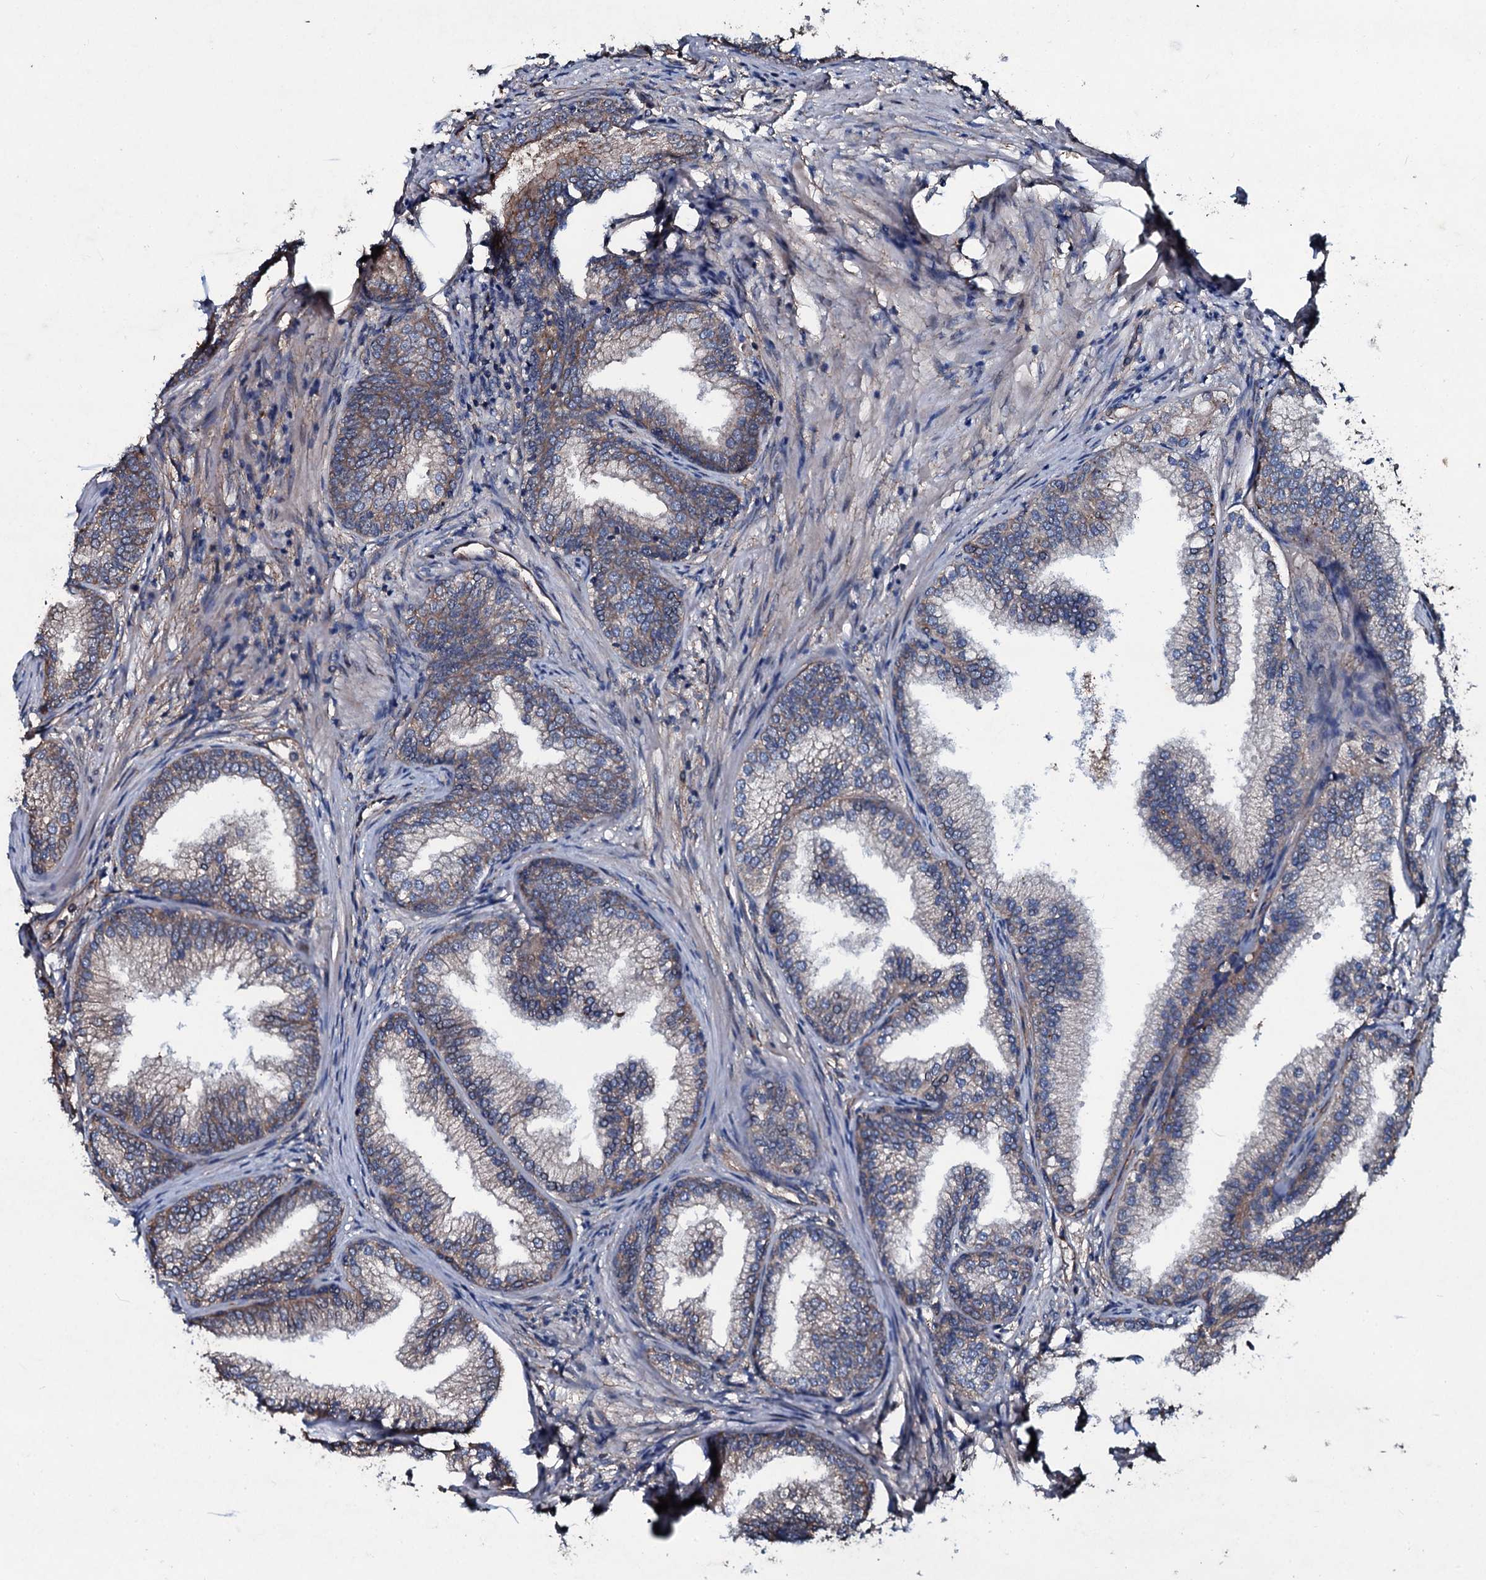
{"staining": {"intensity": "moderate", "quantity": "25%-75%", "location": "cytoplasmic/membranous"}, "tissue": "prostate", "cell_type": "Glandular cells", "image_type": "normal", "snomed": [{"axis": "morphology", "description": "Normal tissue, NOS"}, {"axis": "topography", "description": "Prostate"}], "caption": "Immunohistochemistry (IHC) of unremarkable prostate demonstrates medium levels of moderate cytoplasmic/membranous staining in approximately 25%-75% of glandular cells. (DAB IHC with brightfield microscopy, high magnification).", "gene": "DMAC2", "patient": {"sex": "male", "age": 76}}